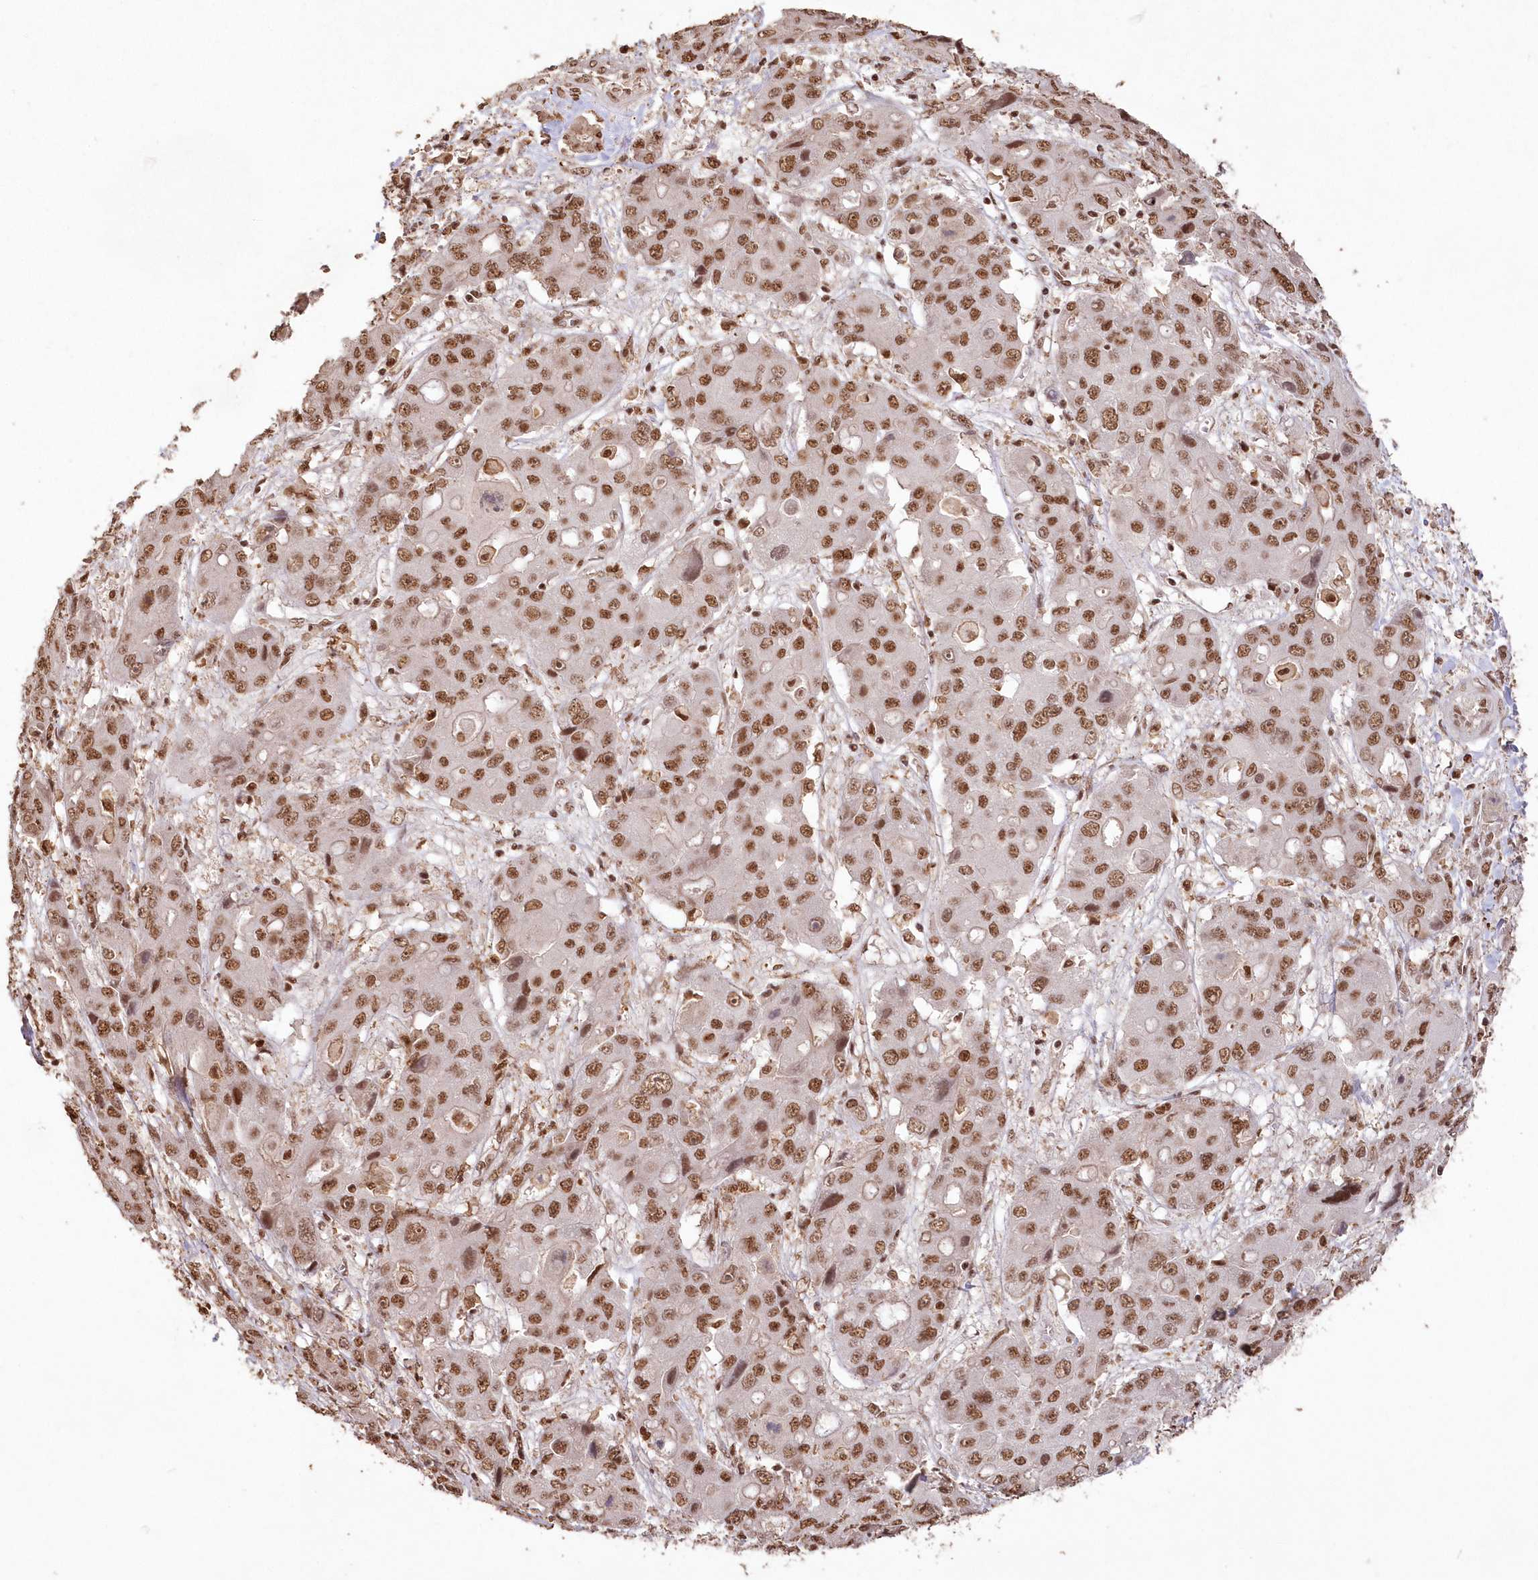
{"staining": {"intensity": "moderate", "quantity": ">75%", "location": "nuclear"}, "tissue": "liver cancer", "cell_type": "Tumor cells", "image_type": "cancer", "snomed": [{"axis": "morphology", "description": "Cholangiocarcinoma"}, {"axis": "topography", "description": "Liver"}], "caption": "An image showing moderate nuclear staining in about >75% of tumor cells in liver cancer (cholangiocarcinoma), as visualized by brown immunohistochemical staining.", "gene": "PDS5A", "patient": {"sex": "male", "age": 67}}